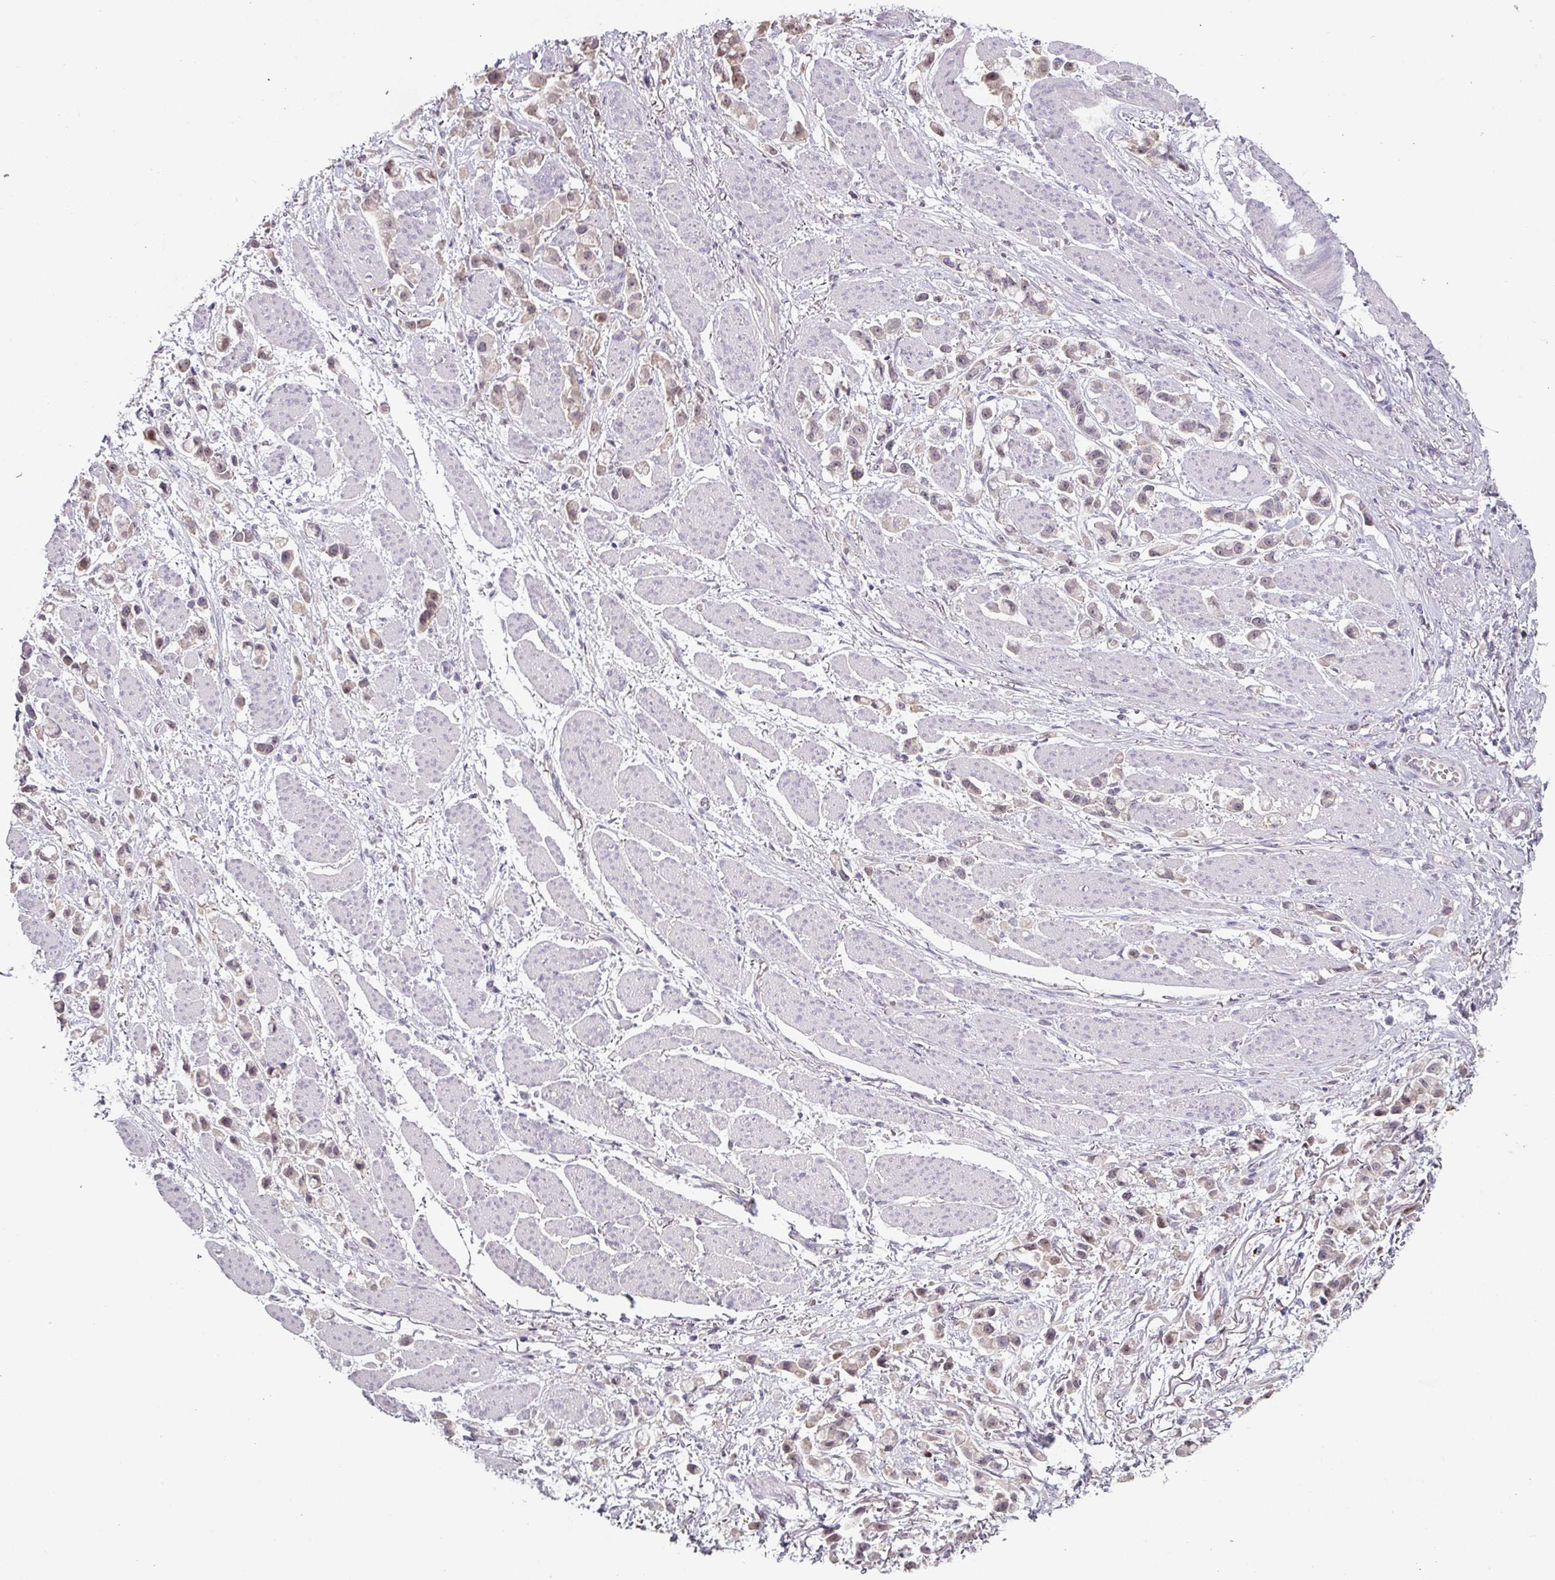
{"staining": {"intensity": "negative", "quantity": "none", "location": "none"}, "tissue": "stomach cancer", "cell_type": "Tumor cells", "image_type": "cancer", "snomed": [{"axis": "morphology", "description": "Adenocarcinoma, NOS"}, {"axis": "topography", "description": "Stomach"}], "caption": "Stomach cancer (adenocarcinoma) stained for a protein using immunohistochemistry displays no positivity tumor cells.", "gene": "ZBTB6", "patient": {"sex": "female", "age": 81}}